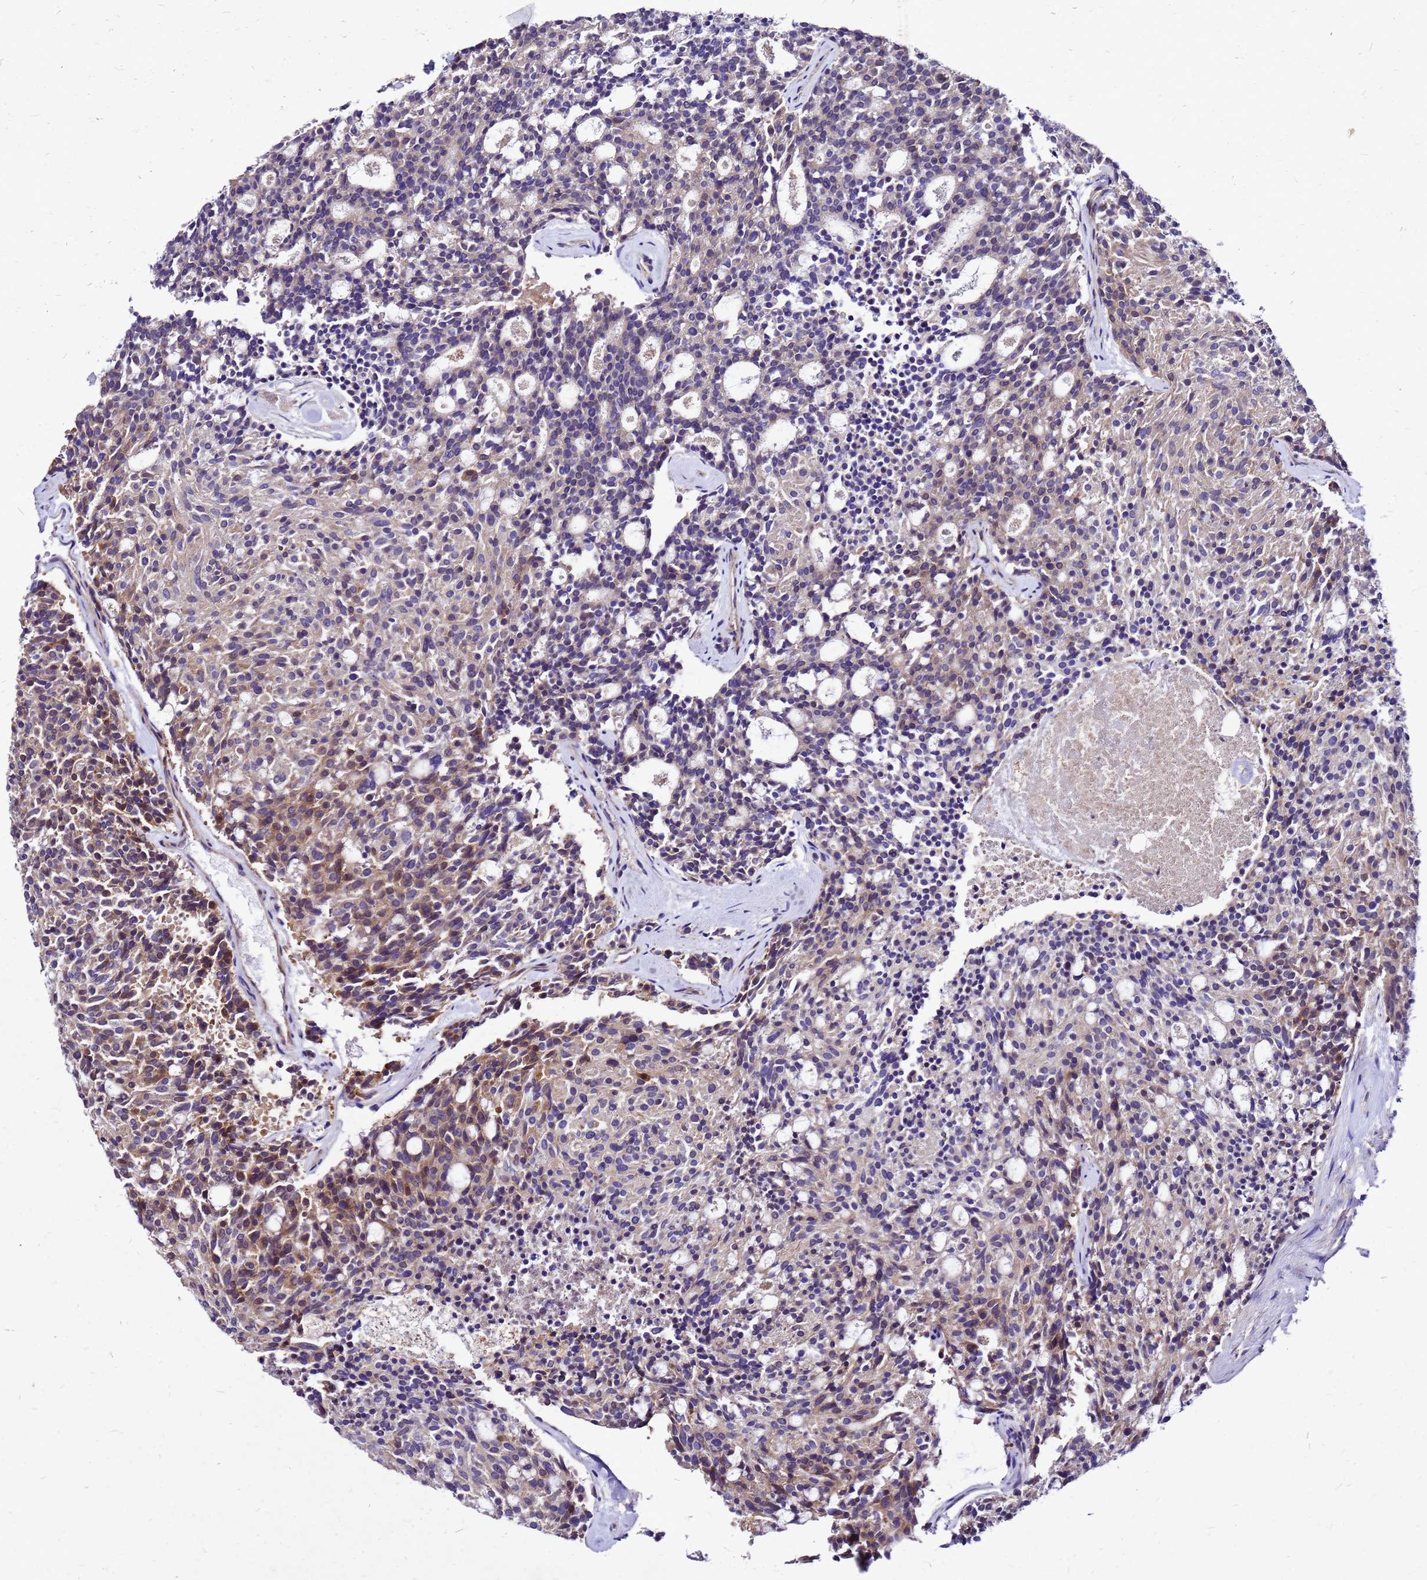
{"staining": {"intensity": "moderate", "quantity": "<25%", "location": "cytoplasmic/membranous"}, "tissue": "carcinoid", "cell_type": "Tumor cells", "image_type": "cancer", "snomed": [{"axis": "morphology", "description": "Carcinoid, malignant, NOS"}, {"axis": "topography", "description": "Pancreas"}], "caption": "Immunohistochemical staining of carcinoid exhibits moderate cytoplasmic/membranous protein expression in approximately <25% of tumor cells. (IHC, brightfield microscopy, high magnification).", "gene": "DUSP23", "patient": {"sex": "female", "age": 54}}